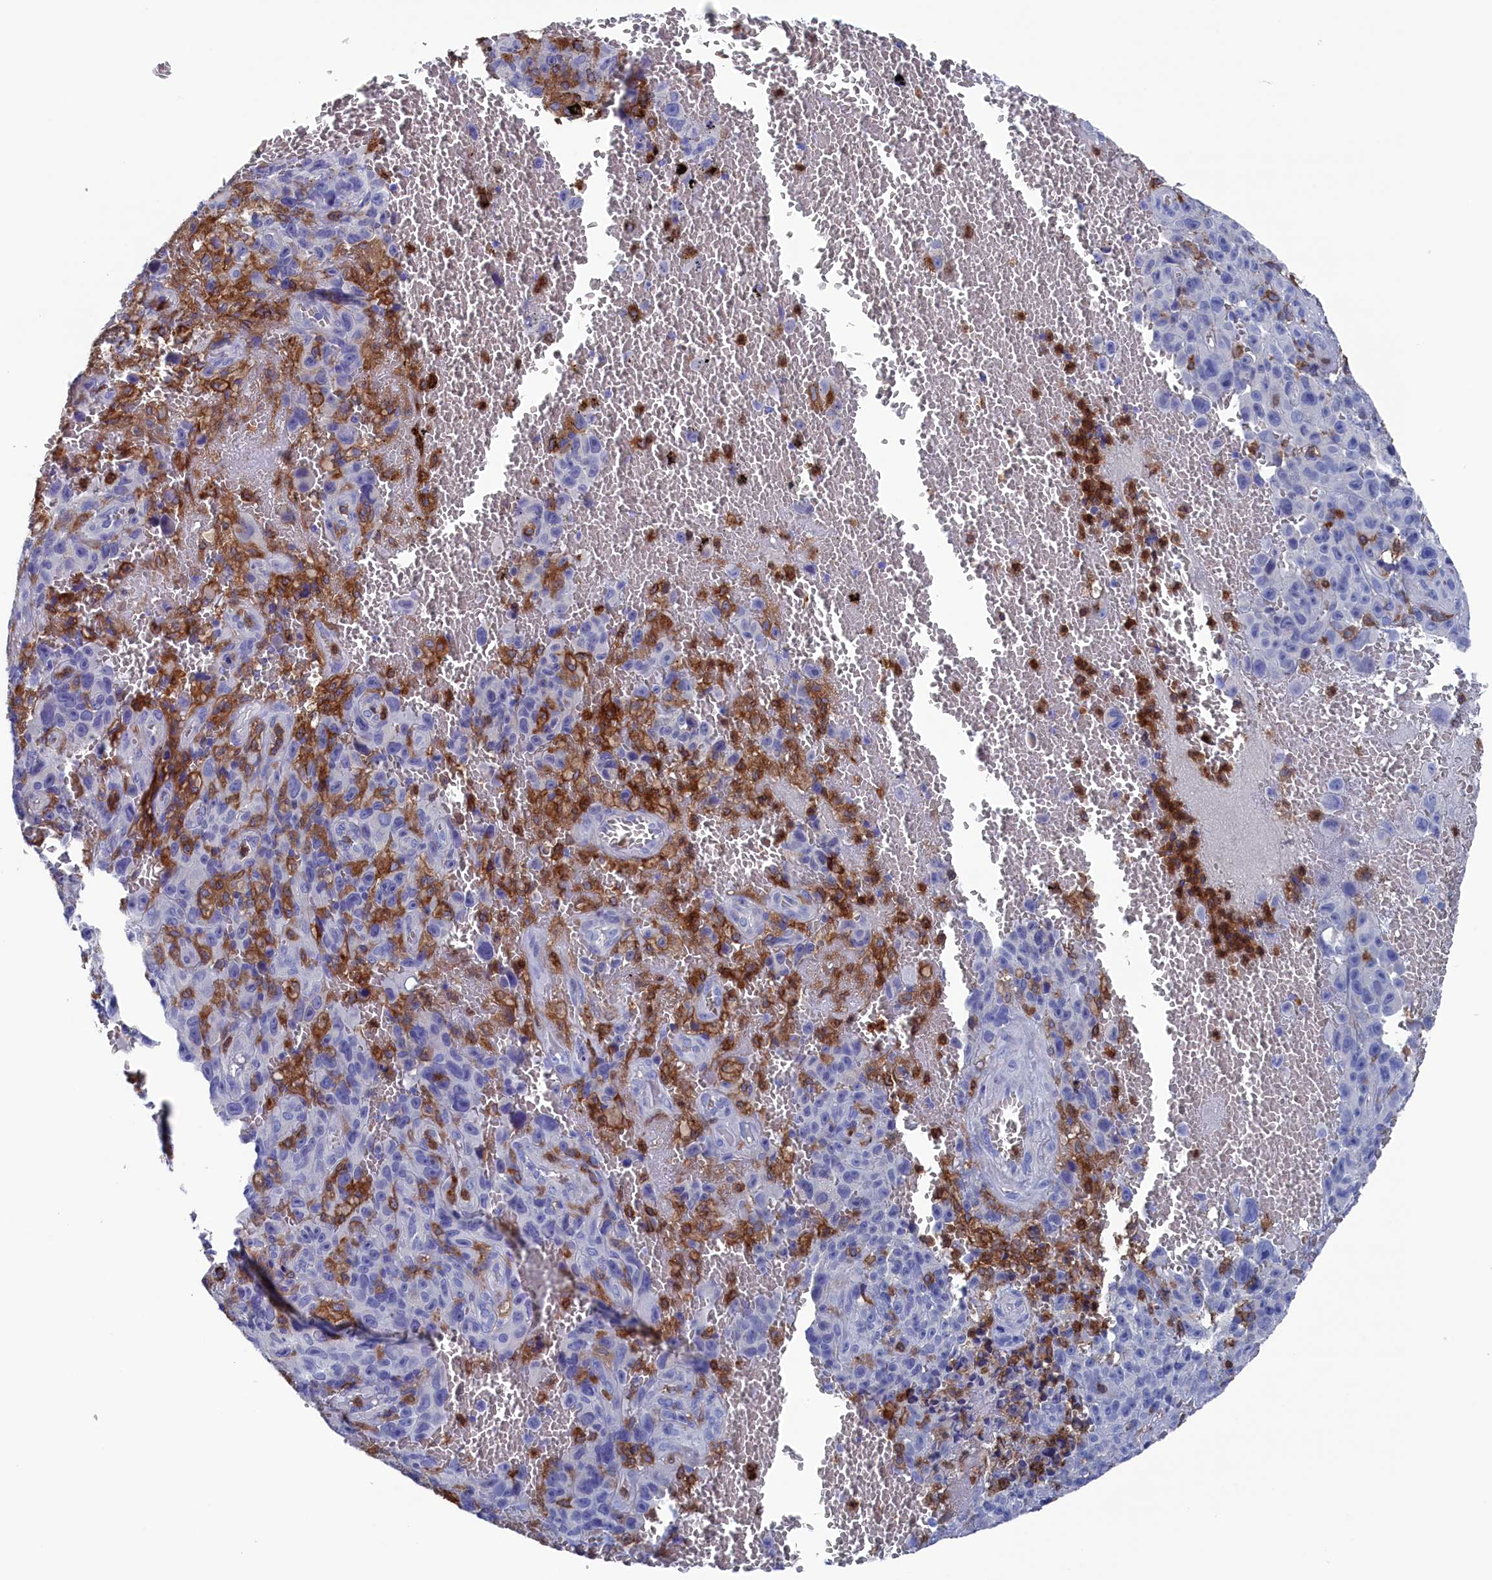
{"staining": {"intensity": "negative", "quantity": "none", "location": "none"}, "tissue": "melanoma", "cell_type": "Tumor cells", "image_type": "cancer", "snomed": [{"axis": "morphology", "description": "Malignant melanoma, NOS"}, {"axis": "topography", "description": "Skin"}], "caption": "DAB (3,3'-diaminobenzidine) immunohistochemical staining of human malignant melanoma exhibits no significant expression in tumor cells.", "gene": "TYROBP", "patient": {"sex": "female", "age": 82}}